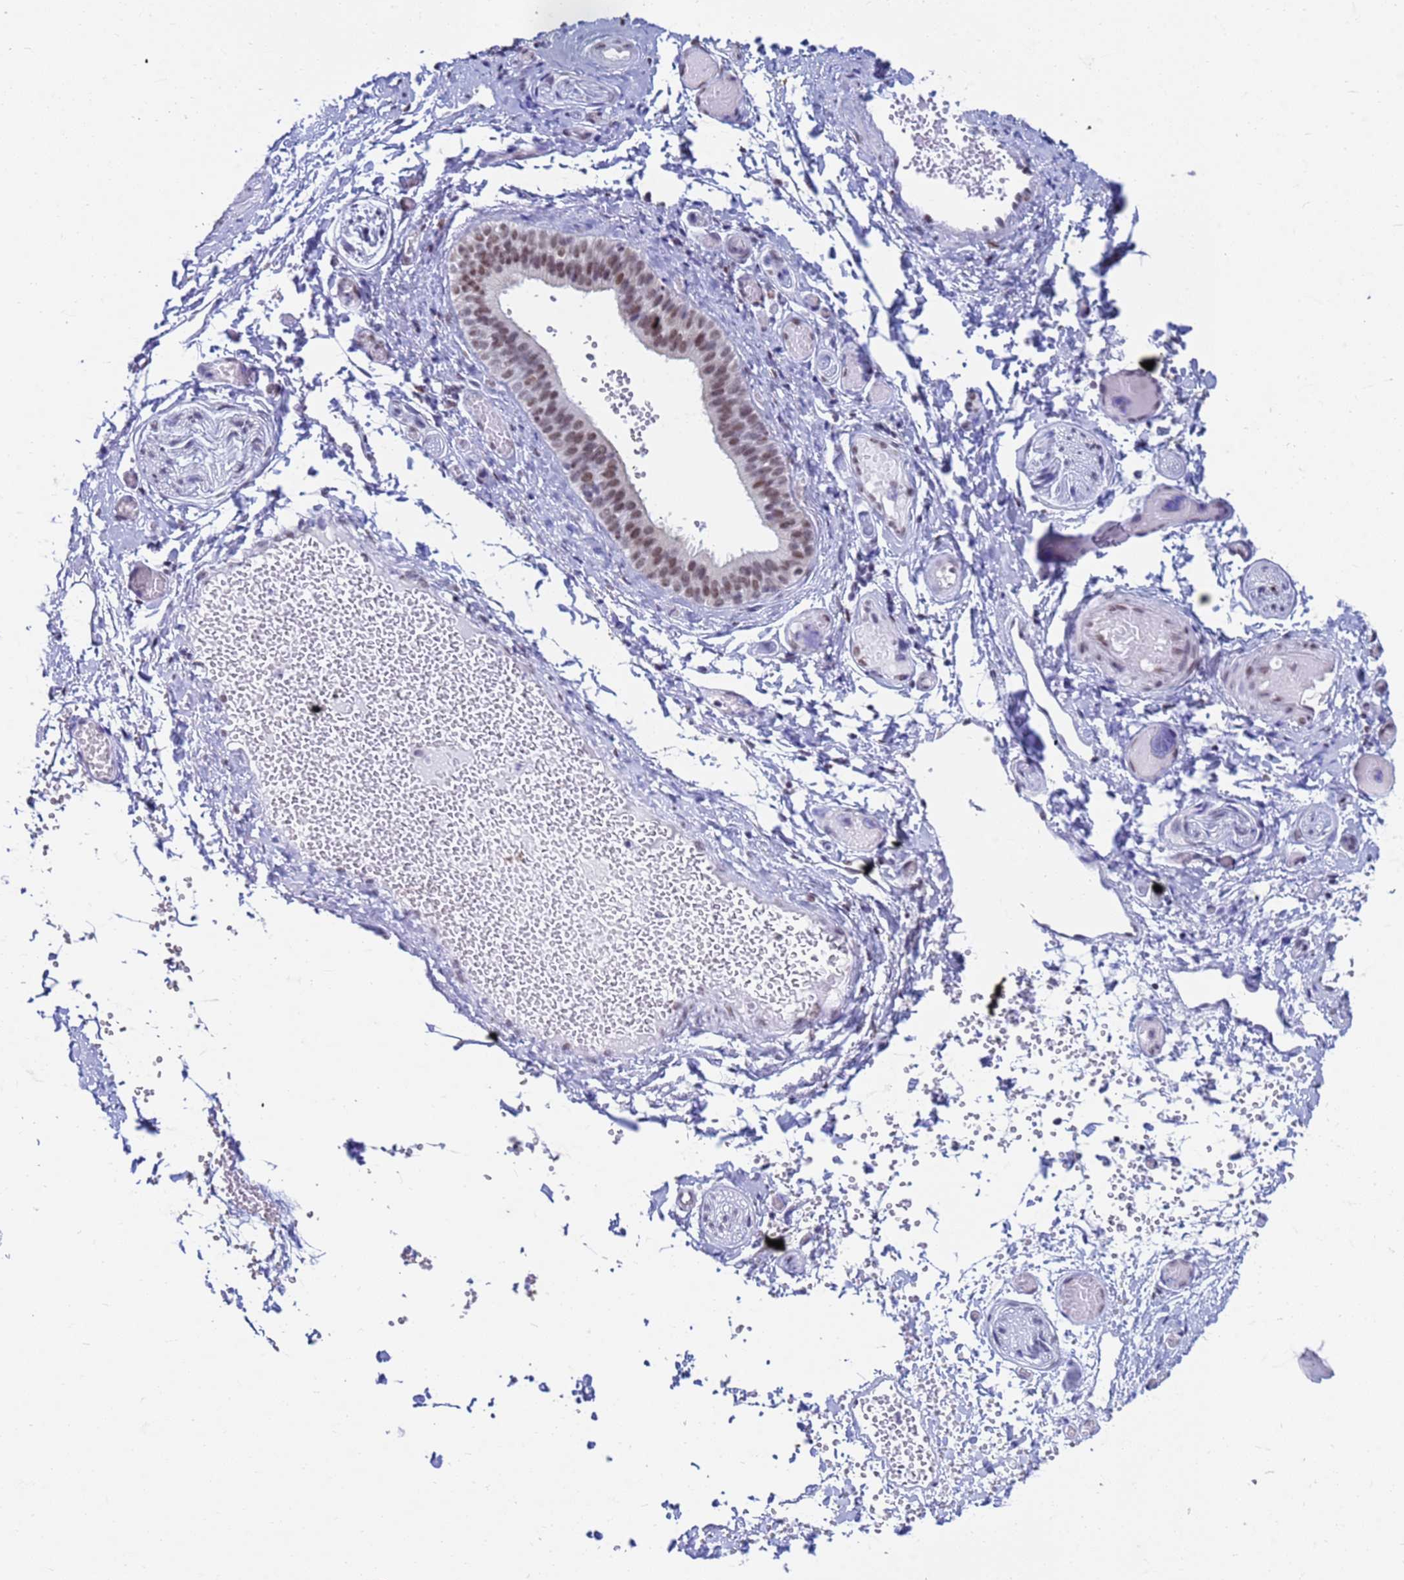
{"staining": {"intensity": "moderate", "quantity": "<25%", "location": "nuclear"}, "tissue": "salivary gland", "cell_type": "Glandular cells", "image_type": "normal", "snomed": [{"axis": "morphology", "description": "Normal tissue, NOS"}, {"axis": "topography", "description": "Salivary gland"}], "caption": "Moderate nuclear expression for a protein is present in approximately <25% of glandular cells of unremarkable salivary gland using immunohistochemistry (IHC).", "gene": "FAM170B", "patient": {"sex": "female", "age": 33}}